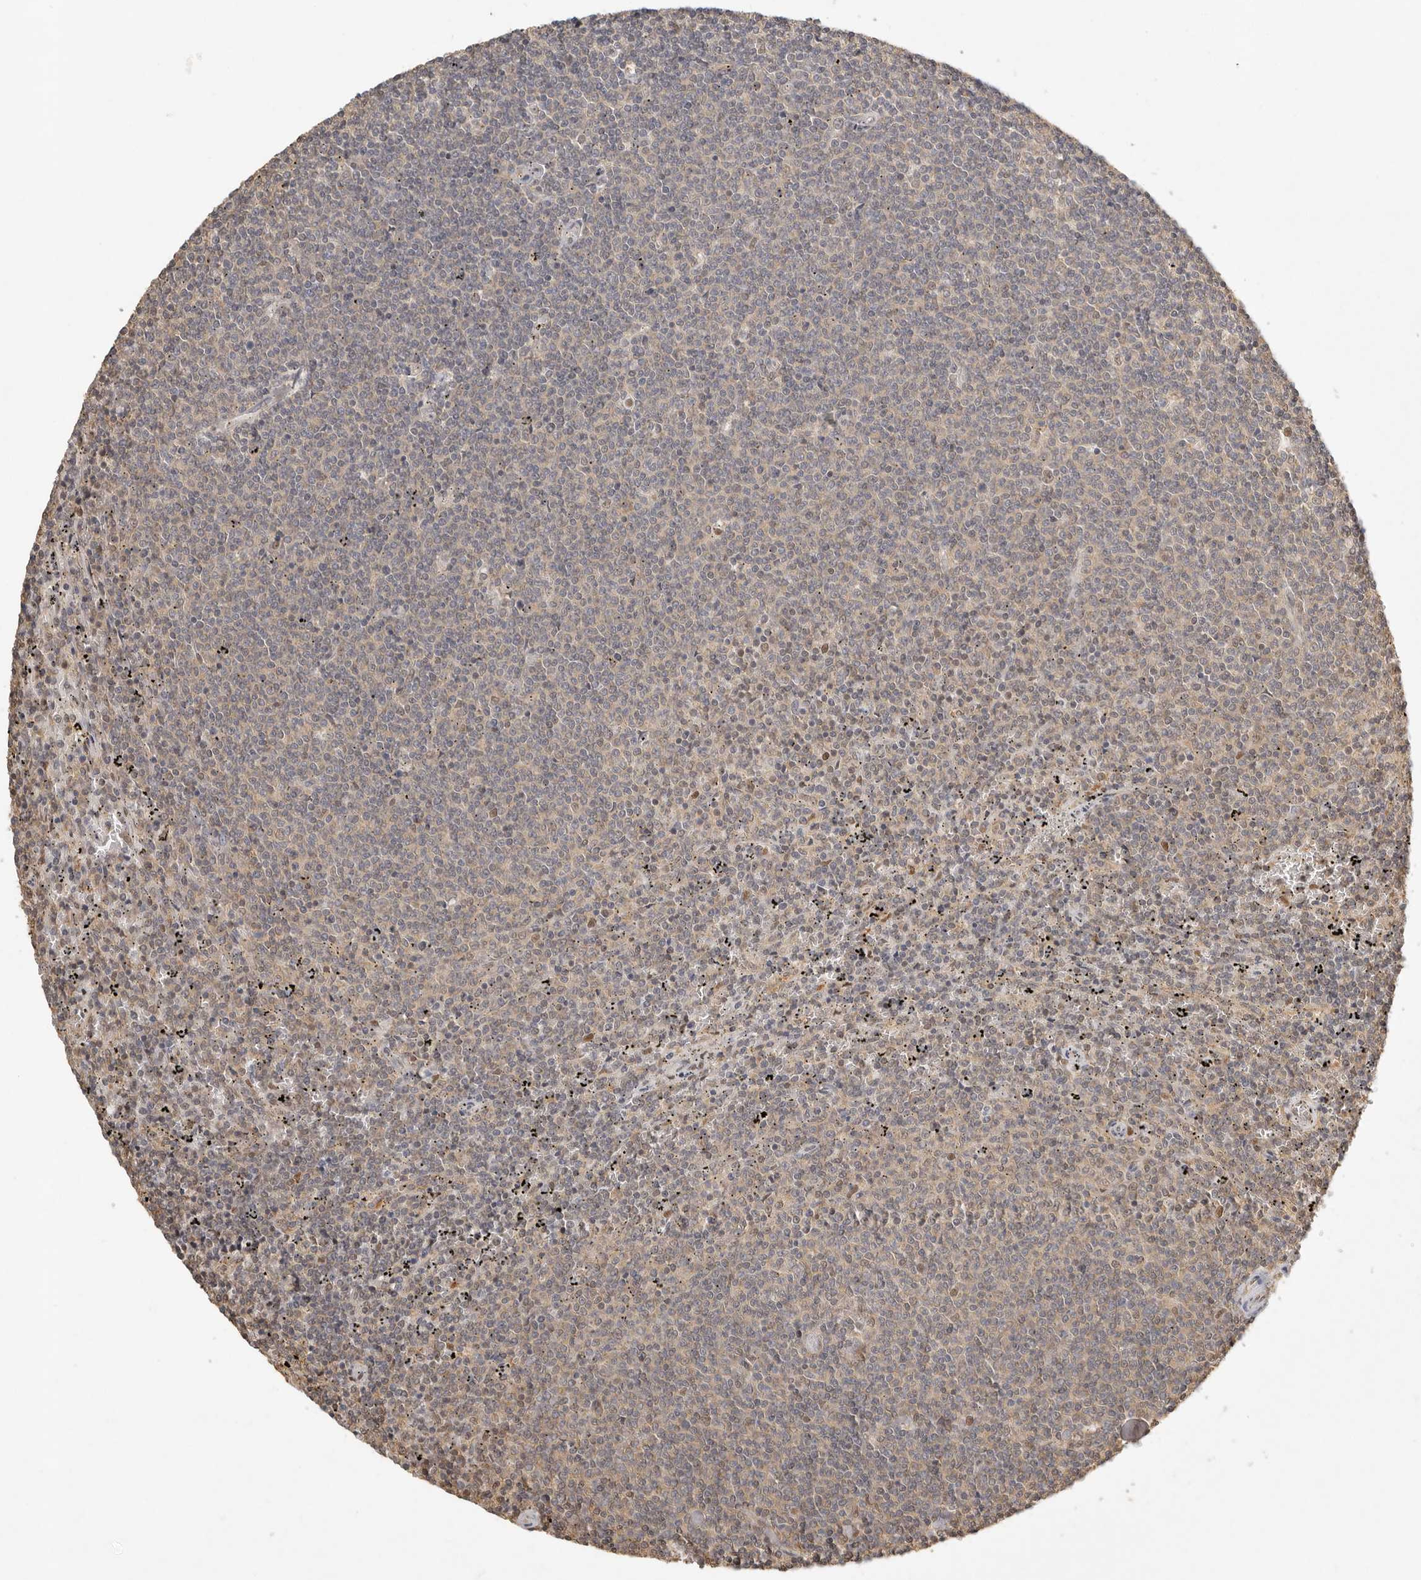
{"staining": {"intensity": "weak", "quantity": "<25%", "location": "nuclear"}, "tissue": "lymphoma", "cell_type": "Tumor cells", "image_type": "cancer", "snomed": [{"axis": "morphology", "description": "Malignant lymphoma, non-Hodgkin's type, Low grade"}, {"axis": "topography", "description": "Spleen"}], "caption": "Immunohistochemistry (IHC) of lymphoma reveals no positivity in tumor cells.", "gene": "PSMA5", "patient": {"sex": "female", "age": 50}}